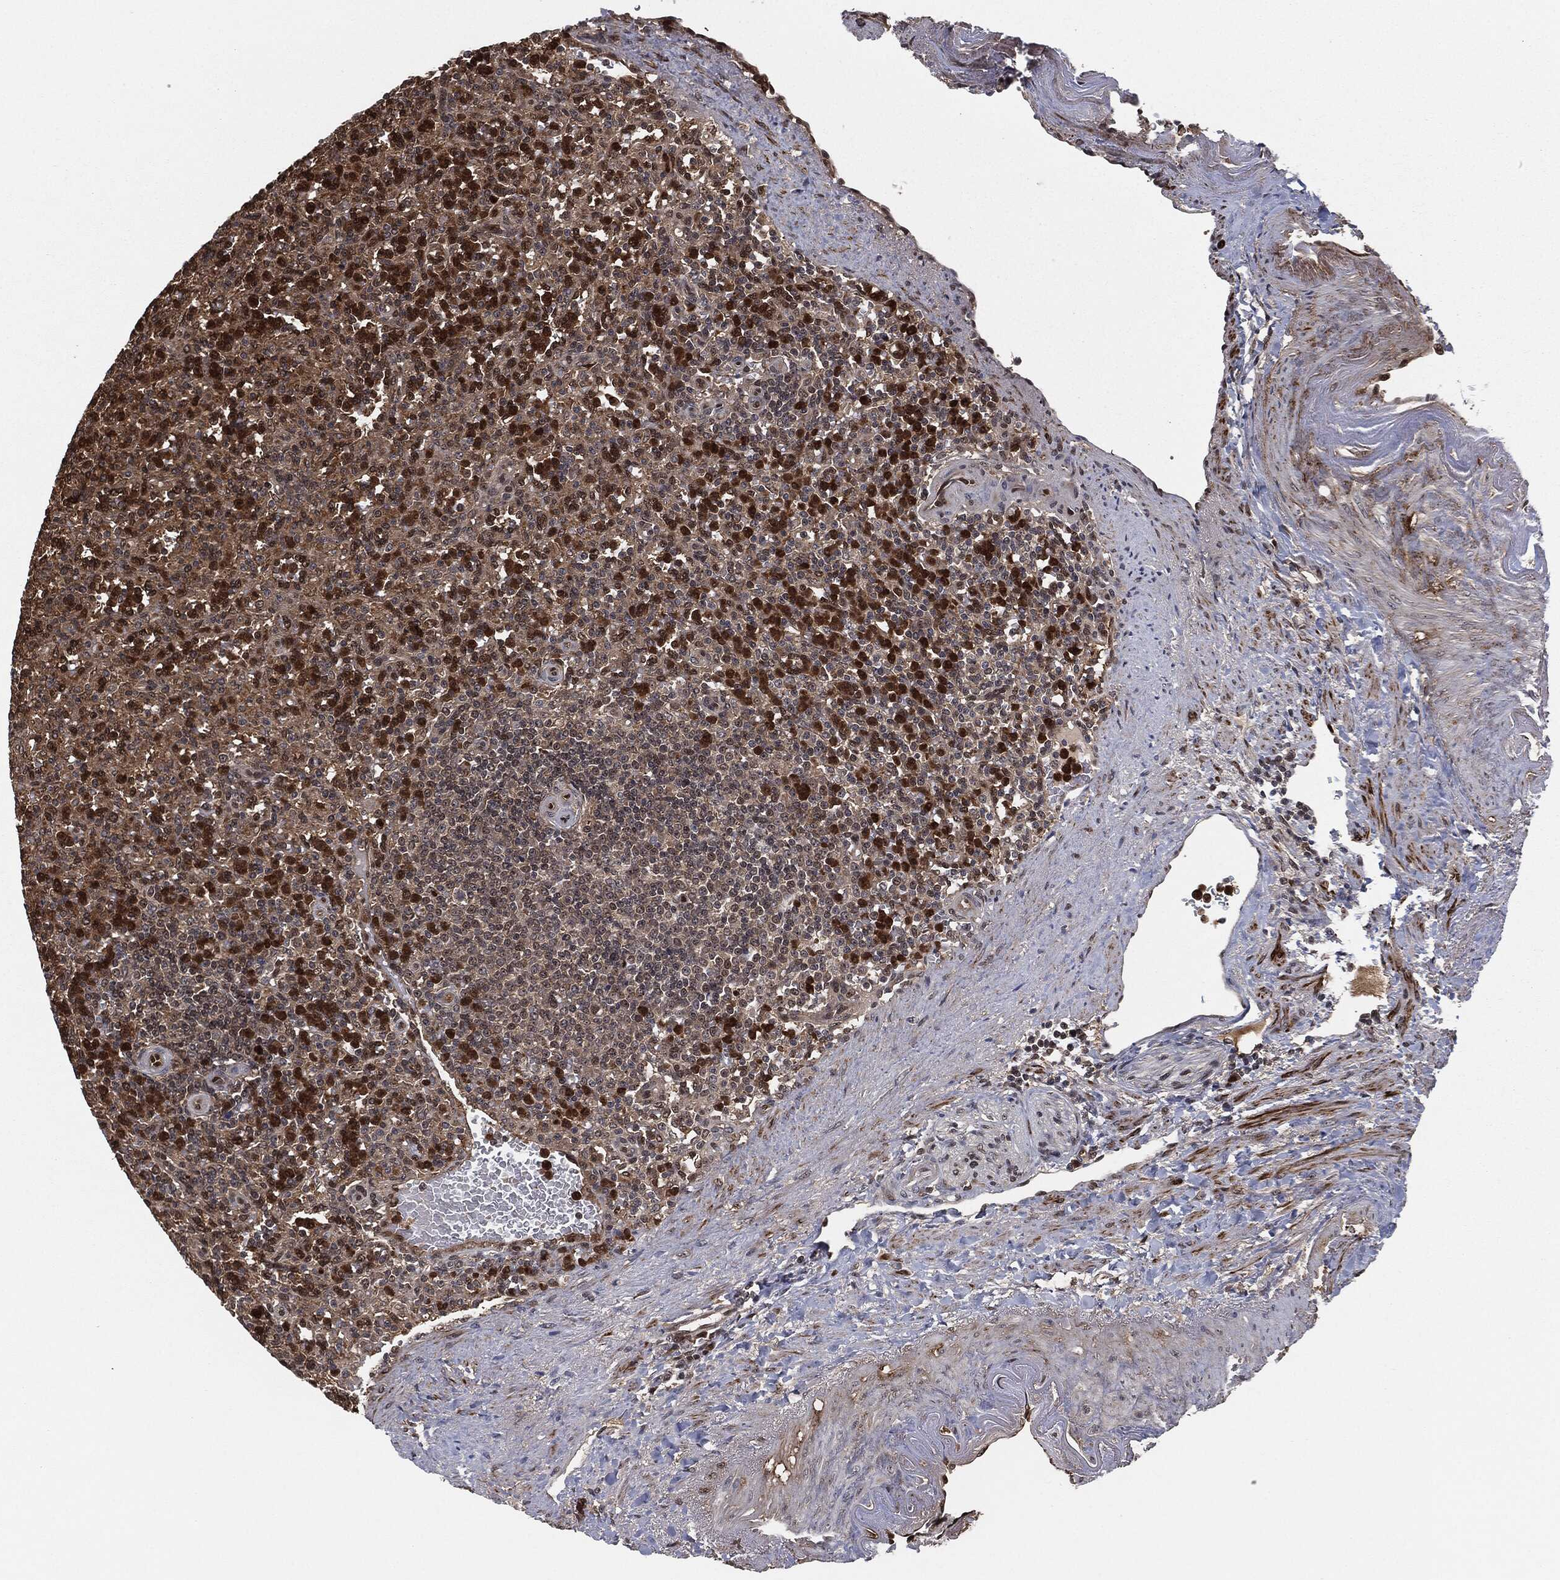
{"staining": {"intensity": "strong", "quantity": "25%-75%", "location": "cytoplasmic/membranous,nuclear"}, "tissue": "spleen", "cell_type": "Cells in red pulp", "image_type": "normal", "snomed": [{"axis": "morphology", "description": "Normal tissue, NOS"}, {"axis": "topography", "description": "Spleen"}], "caption": "High-power microscopy captured an immunohistochemistry (IHC) image of benign spleen, revealing strong cytoplasmic/membranous,nuclear staining in approximately 25%-75% of cells in red pulp. (DAB (3,3'-diaminobenzidine) = brown stain, brightfield microscopy at high magnification).", "gene": "CAPRIN2", "patient": {"sex": "female", "age": 74}}